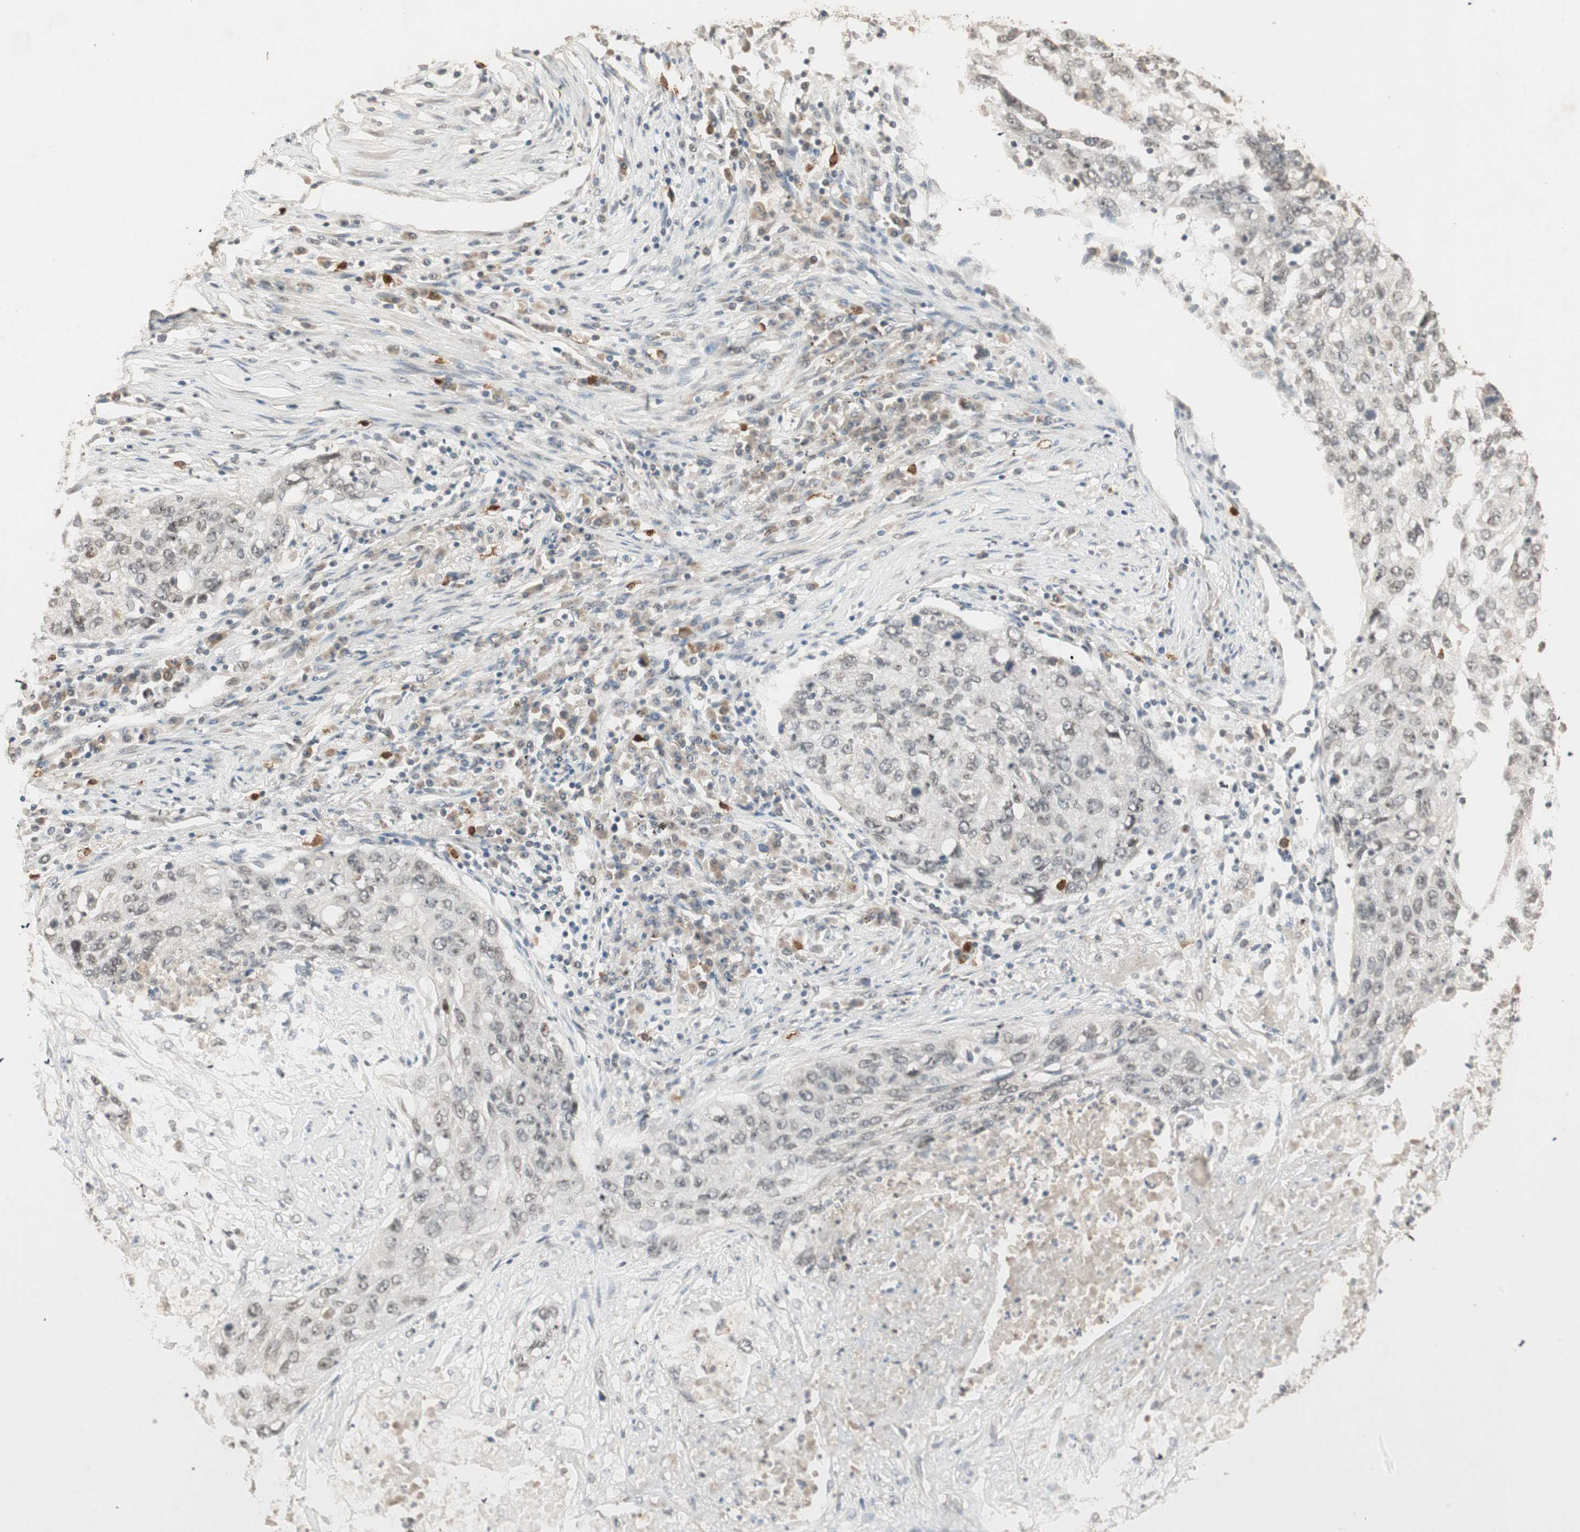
{"staining": {"intensity": "weak", "quantity": "25%-75%", "location": "nuclear"}, "tissue": "lung cancer", "cell_type": "Tumor cells", "image_type": "cancer", "snomed": [{"axis": "morphology", "description": "Squamous cell carcinoma, NOS"}, {"axis": "topography", "description": "Lung"}], "caption": "Protein positivity by IHC reveals weak nuclear positivity in approximately 25%-75% of tumor cells in lung cancer.", "gene": "ETV4", "patient": {"sex": "female", "age": 63}}